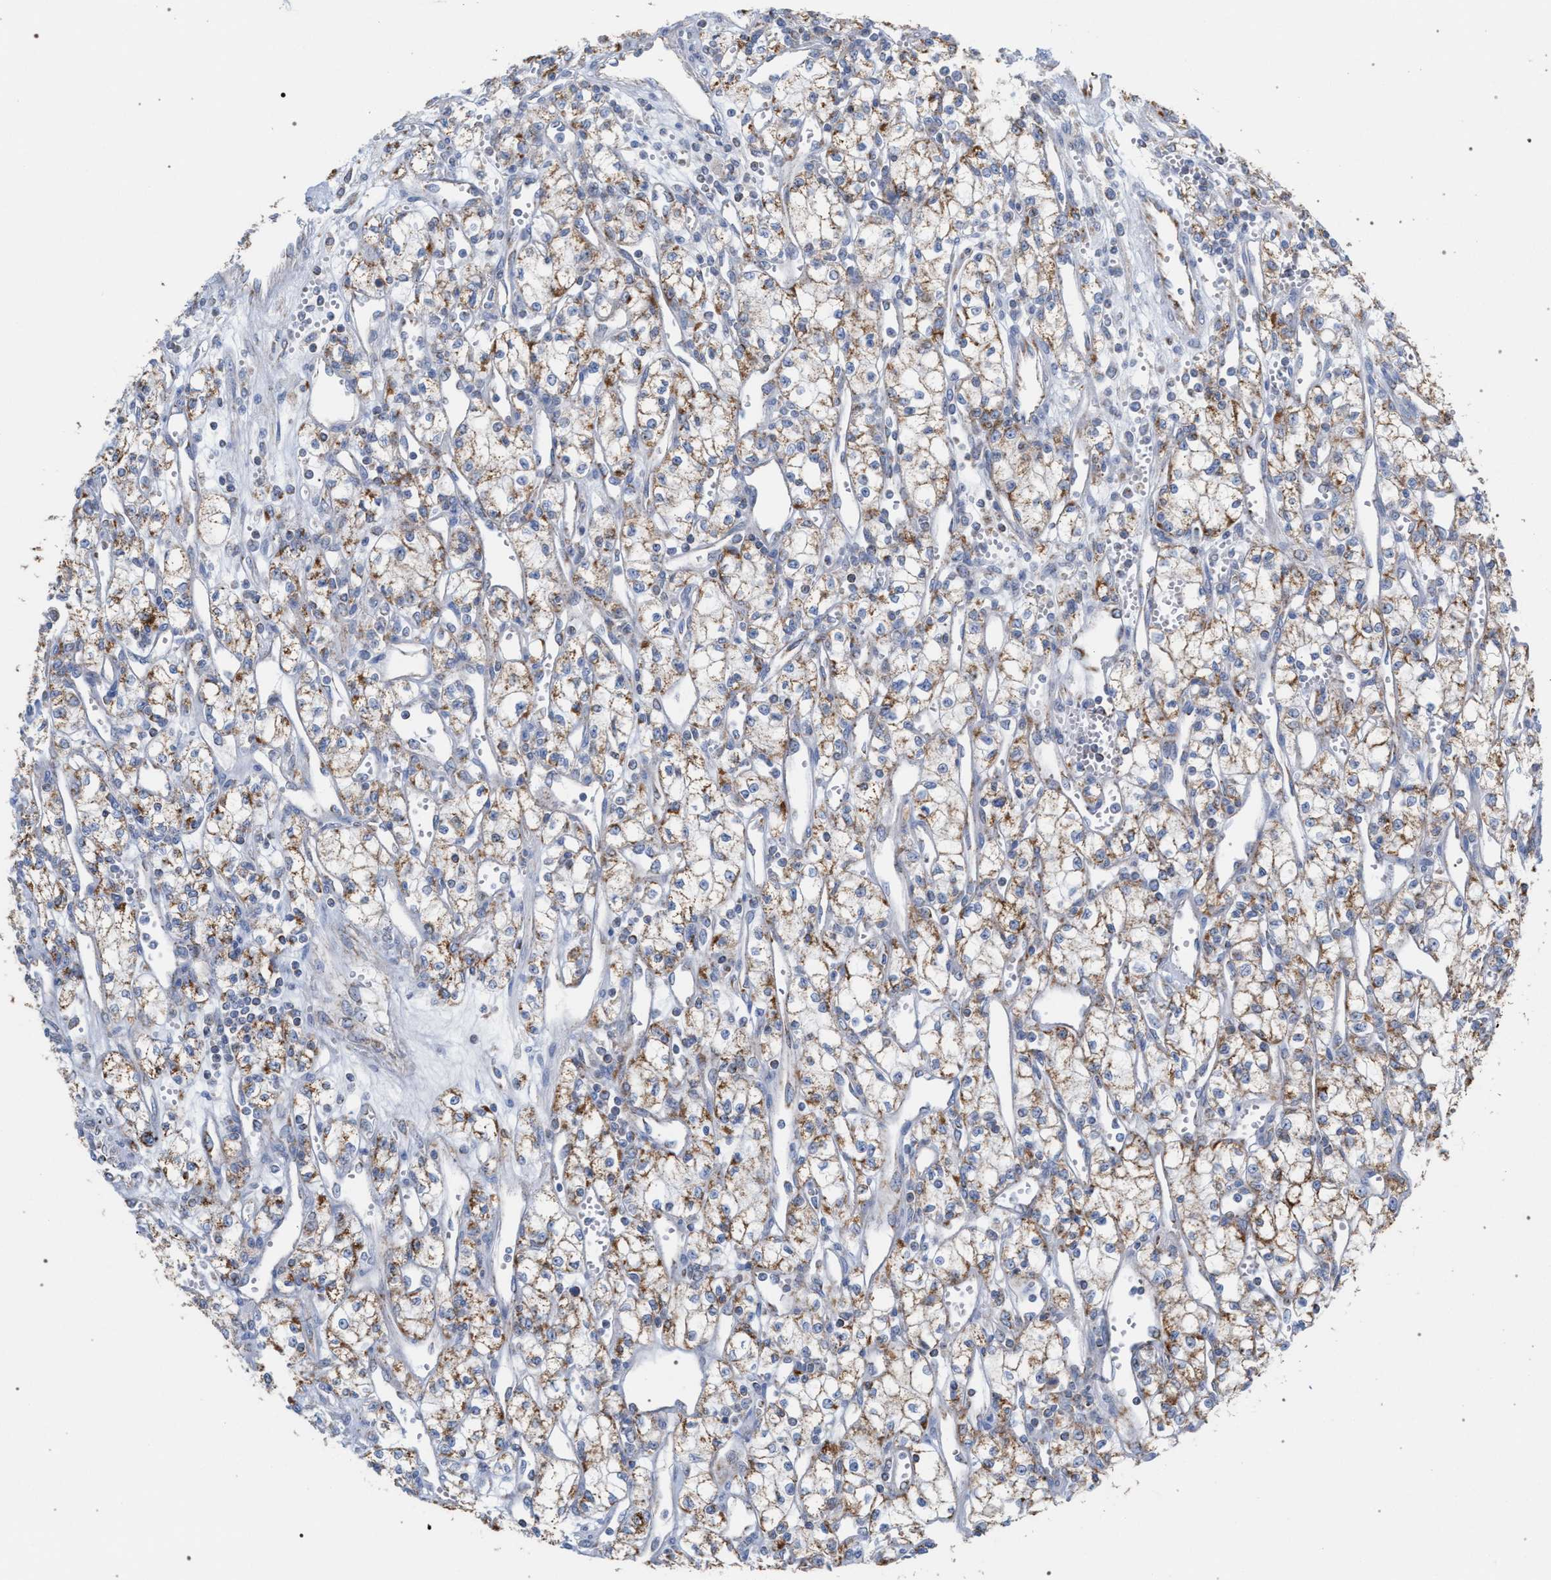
{"staining": {"intensity": "moderate", "quantity": ">75%", "location": "cytoplasmic/membranous"}, "tissue": "renal cancer", "cell_type": "Tumor cells", "image_type": "cancer", "snomed": [{"axis": "morphology", "description": "Adenocarcinoma, NOS"}, {"axis": "topography", "description": "Kidney"}], "caption": "High-magnification brightfield microscopy of renal adenocarcinoma stained with DAB (3,3'-diaminobenzidine) (brown) and counterstained with hematoxylin (blue). tumor cells exhibit moderate cytoplasmic/membranous positivity is appreciated in about>75% of cells.", "gene": "ECI2", "patient": {"sex": "male", "age": 59}}